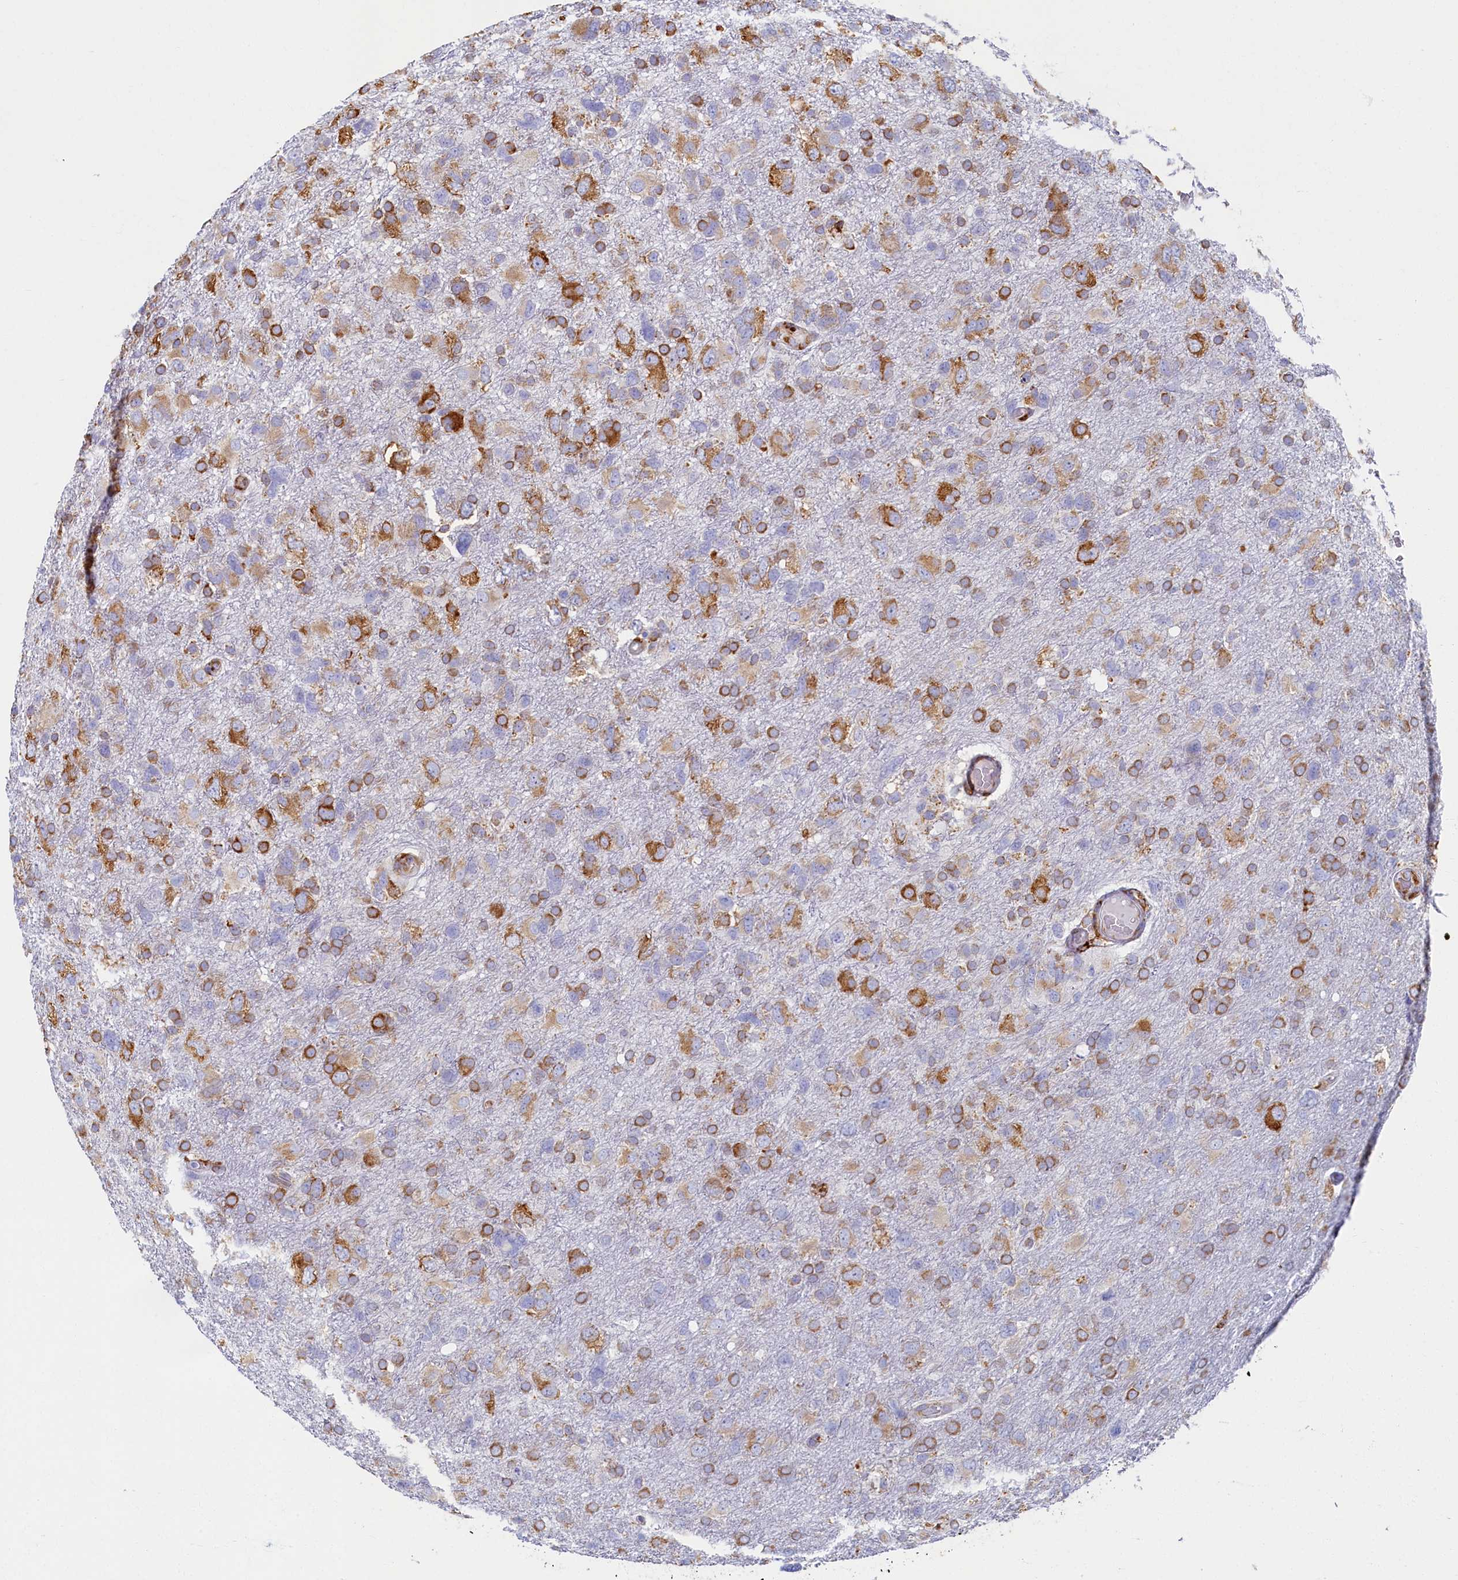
{"staining": {"intensity": "moderate", "quantity": ">75%", "location": "cytoplasmic/membranous"}, "tissue": "glioma", "cell_type": "Tumor cells", "image_type": "cancer", "snomed": [{"axis": "morphology", "description": "Glioma, malignant, High grade"}, {"axis": "topography", "description": "Brain"}], "caption": "This is a photomicrograph of immunohistochemistry (IHC) staining of glioma, which shows moderate expression in the cytoplasmic/membranous of tumor cells.", "gene": "TMEM18", "patient": {"sex": "male", "age": 61}}